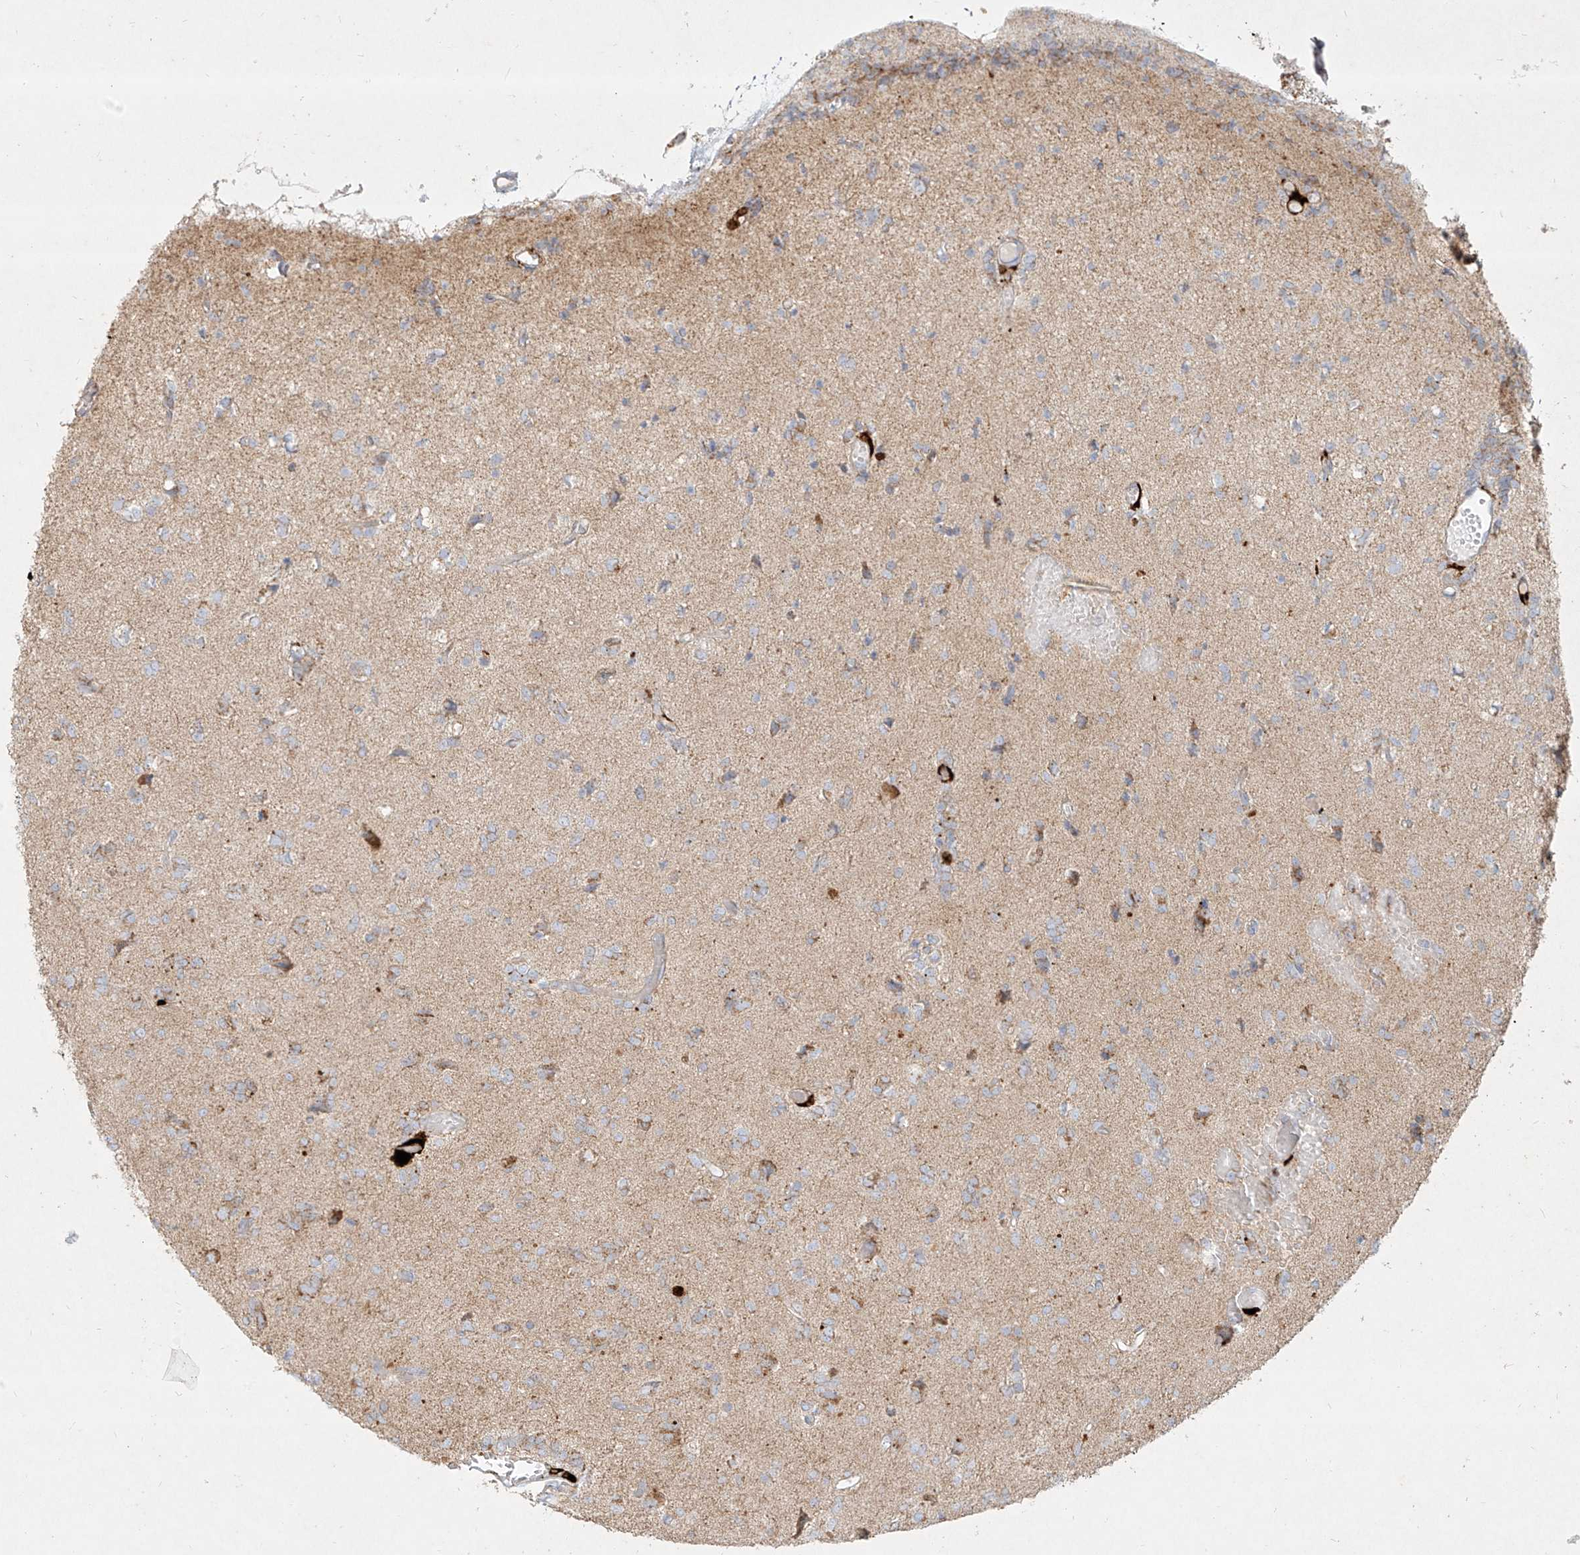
{"staining": {"intensity": "moderate", "quantity": "<25%", "location": "cytoplasmic/membranous"}, "tissue": "glioma", "cell_type": "Tumor cells", "image_type": "cancer", "snomed": [{"axis": "morphology", "description": "Glioma, malignant, High grade"}, {"axis": "topography", "description": "Brain"}], "caption": "This is a micrograph of immunohistochemistry staining of high-grade glioma (malignant), which shows moderate positivity in the cytoplasmic/membranous of tumor cells.", "gene": "MTX2", "patient": {"sex": "female", "age": 59}}